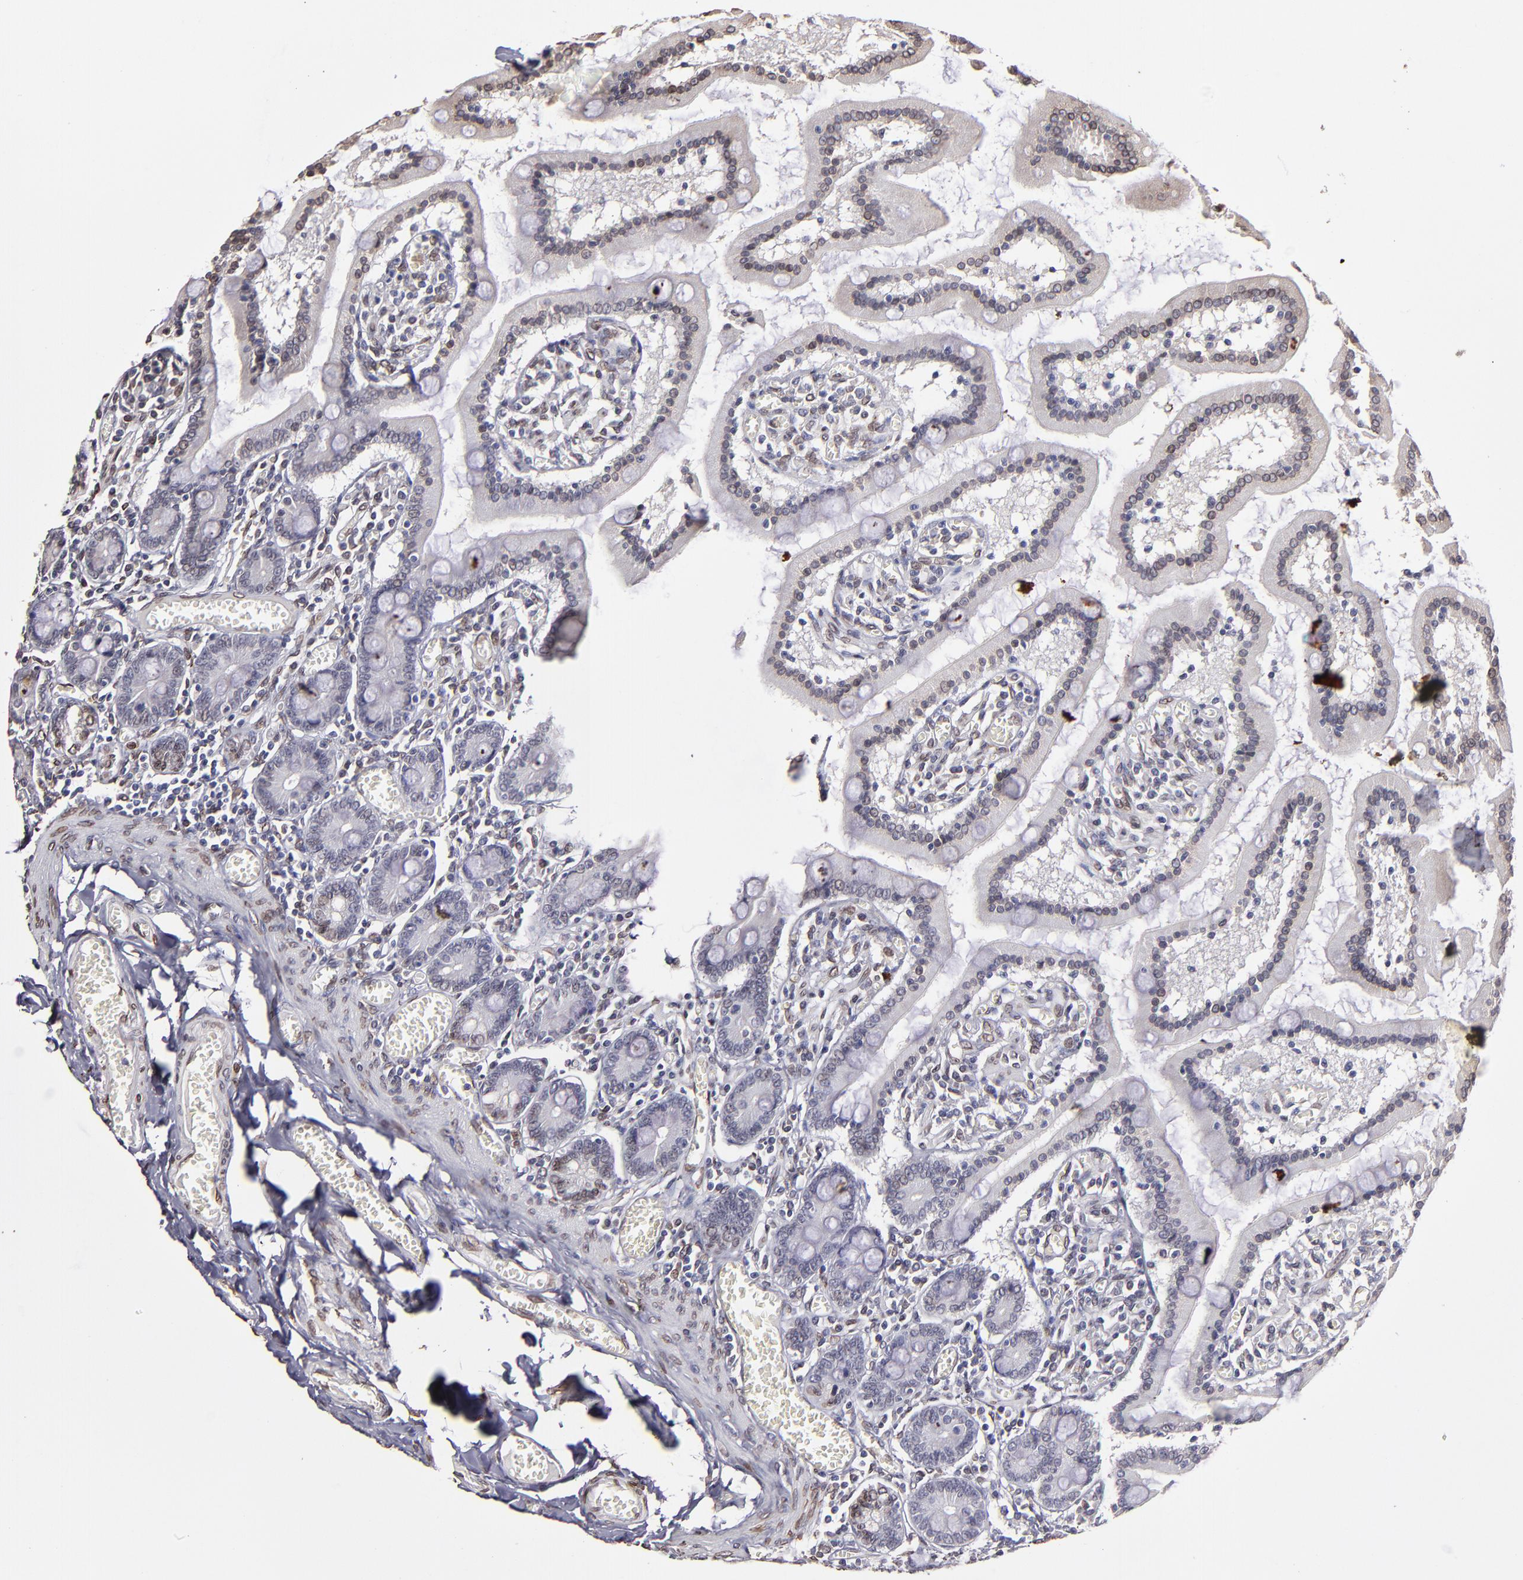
{"staining": {"intensity": "weak", "quantity": "<25%", "location": "nuclear"}, "tissue": "small intestine", "cell_type": "Glandular cells", "image_type": "normal", "snomed": [{"axis": "morphology", "description": "Normal tissue, NOS"}, {"axis": "topography", "description": "Small intestine"}], "caption": "IHC micrograph of benign small intestine: human small intestine stained with DAB shows no significant protein expression in glandular cells. (DAB (3,3'-diaminobenzidine) immunohistochemistry (IHC) visualized using brightfield microscopy, high magnification).", "gene": "PUM3", "patient": {"sex": "male", "age": 59}}